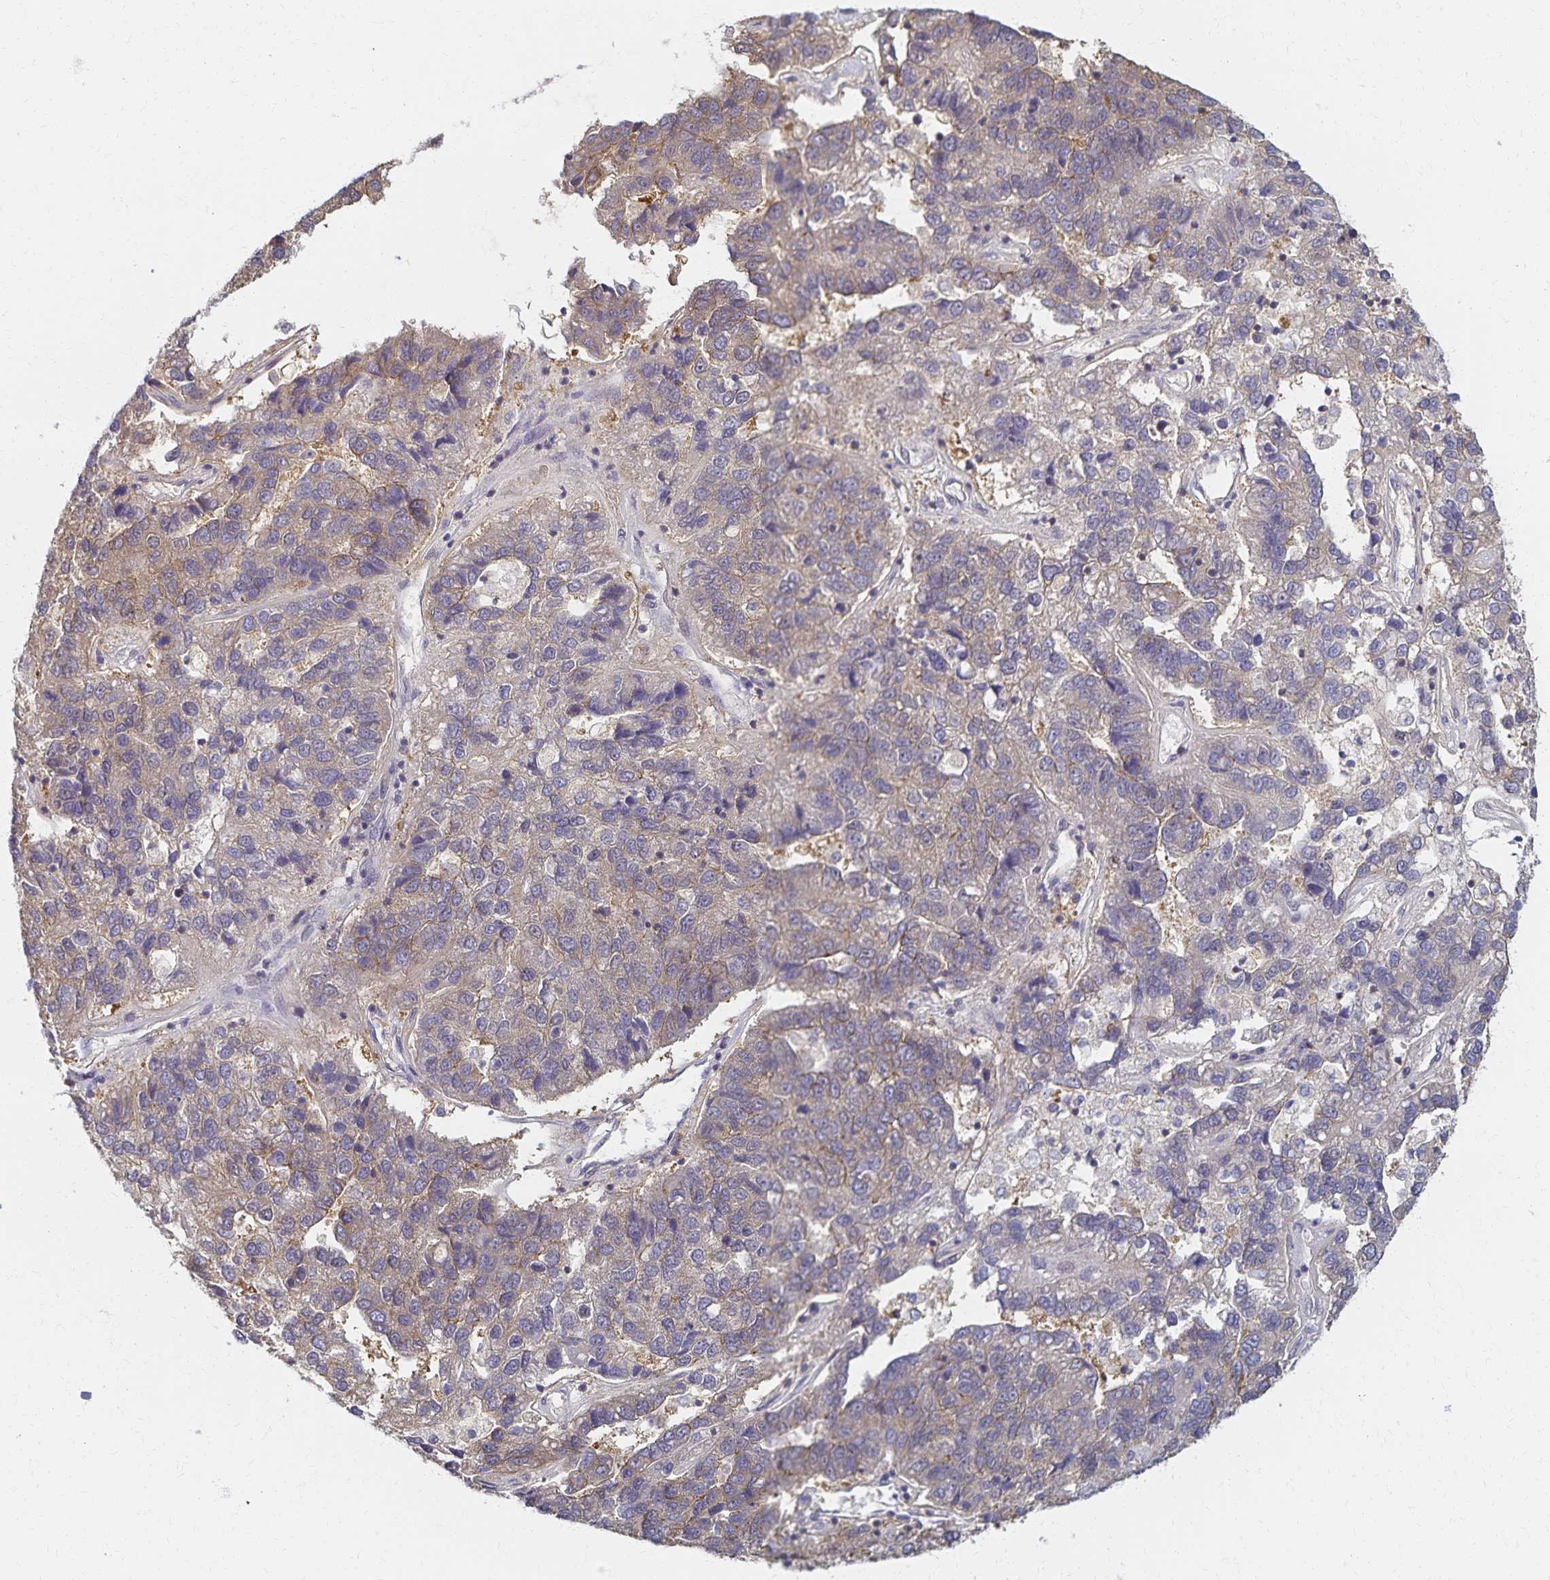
{"staining": {"intensity": "negative", "quantity": "none", "location": "none"}, "tissue": "pancreatic cancer", "cell_type": "Tumor cells", "image_type": "cancer", "snomed": [{"axis": "morphology", "description": "Adenocarcinoma, NOS"}, {"axis": "topography", "description": "Pancreas"}], "caption": "Tumor cells show no significant positivity in adenocarcinoma (pancreatic).", "gene": "RAB9B", "patient": {"sex": "female", "age": 61}}